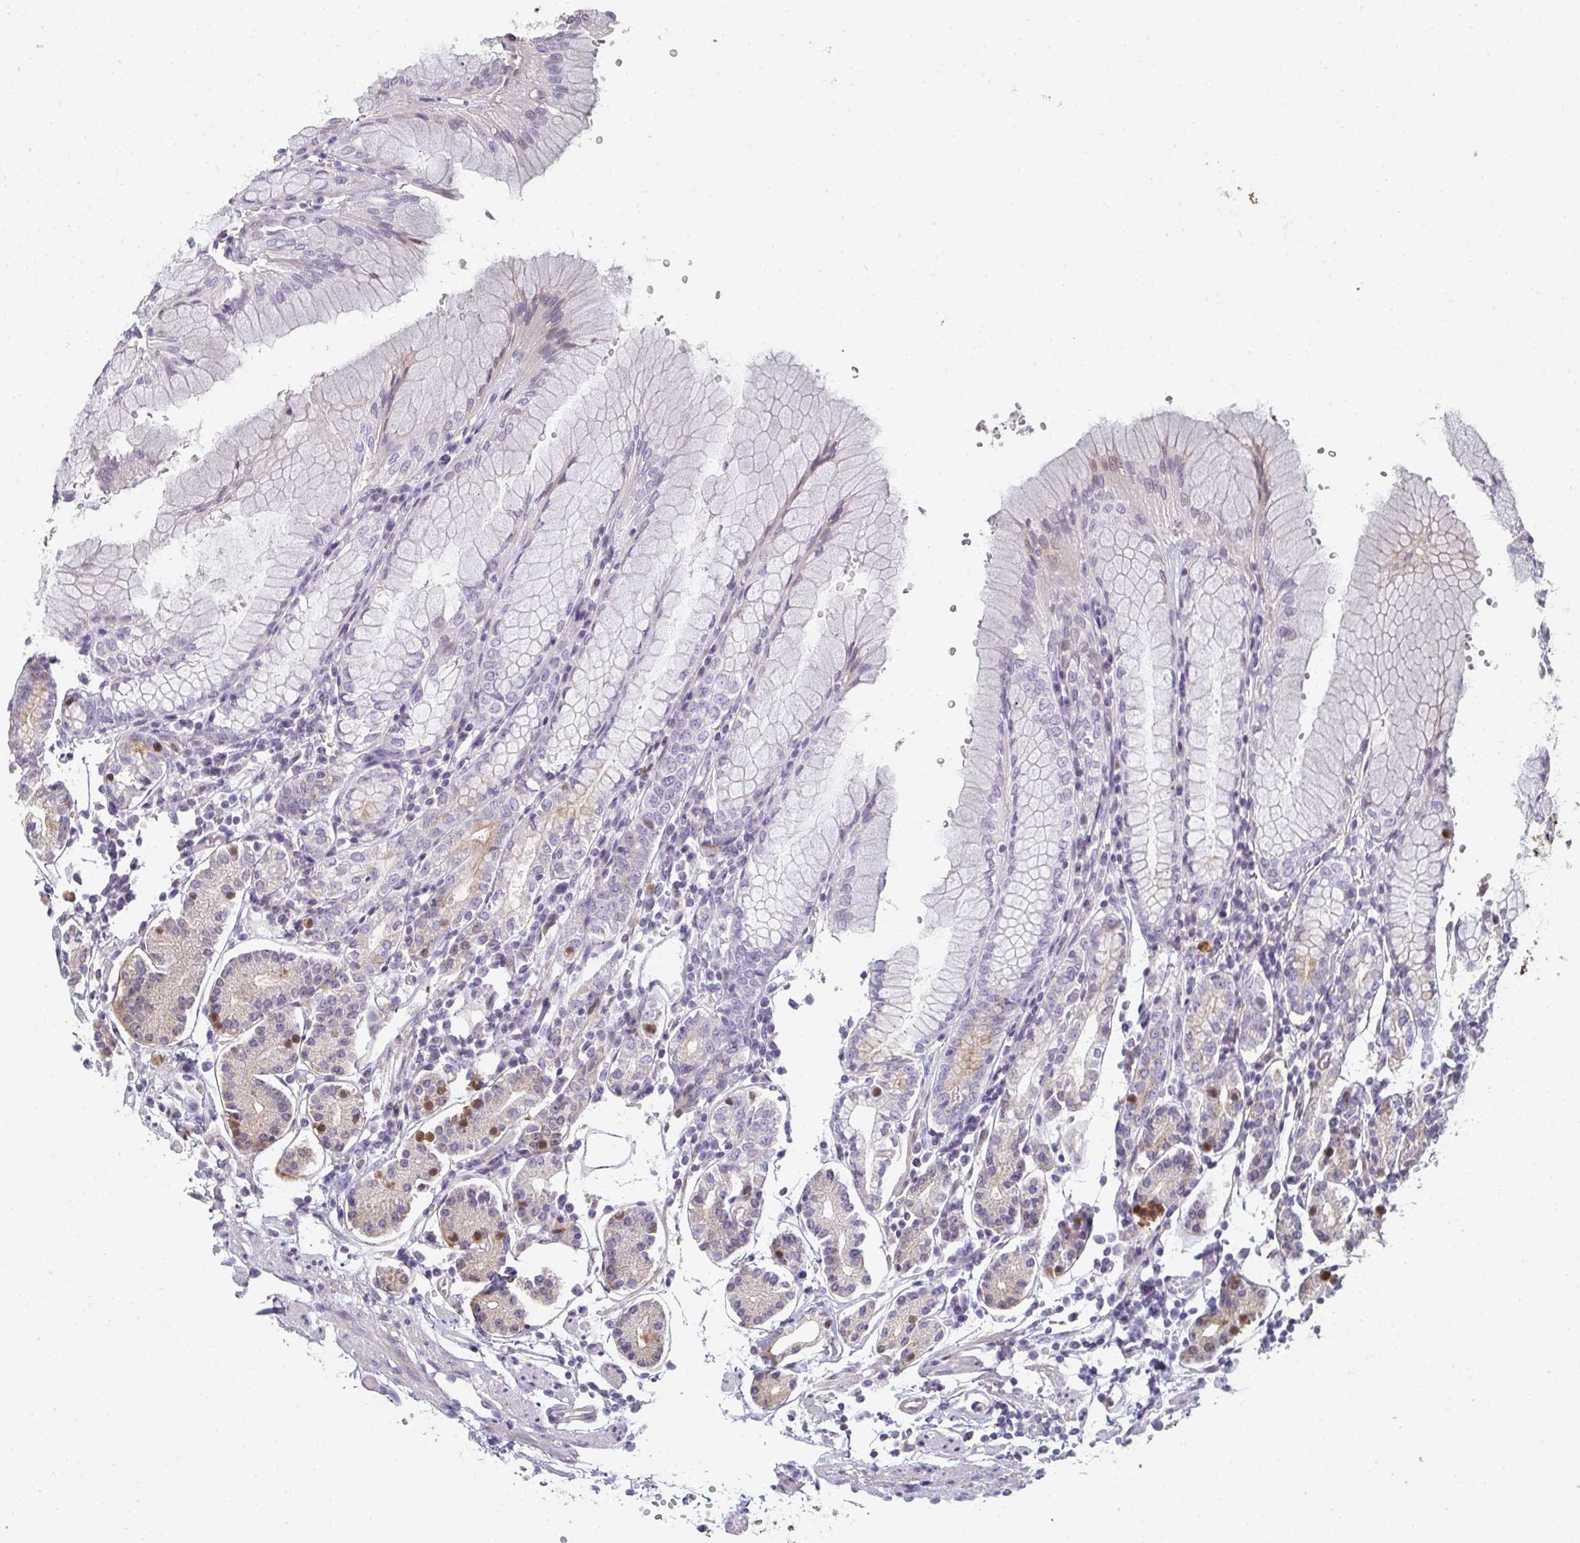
{"staining": {"intensity": "moderate", "quantity": "<25%", "location": "nuclear"}, "tissue": "stomach", "cell_type": "Glandular cells", "image_type": "normal", "snomed": [{"axis": "morphology", "description": "Normal tissue, NOS"}, {"axis": "topography", "description": "Stomach"}], "caption": "DAB immunohistochemical staining of normal human stomach shows moderate nuclear protein positivity in about <25% of glandular cells.", "gene": "A1CF", "patient": {"sex": "female", "age": 62}}